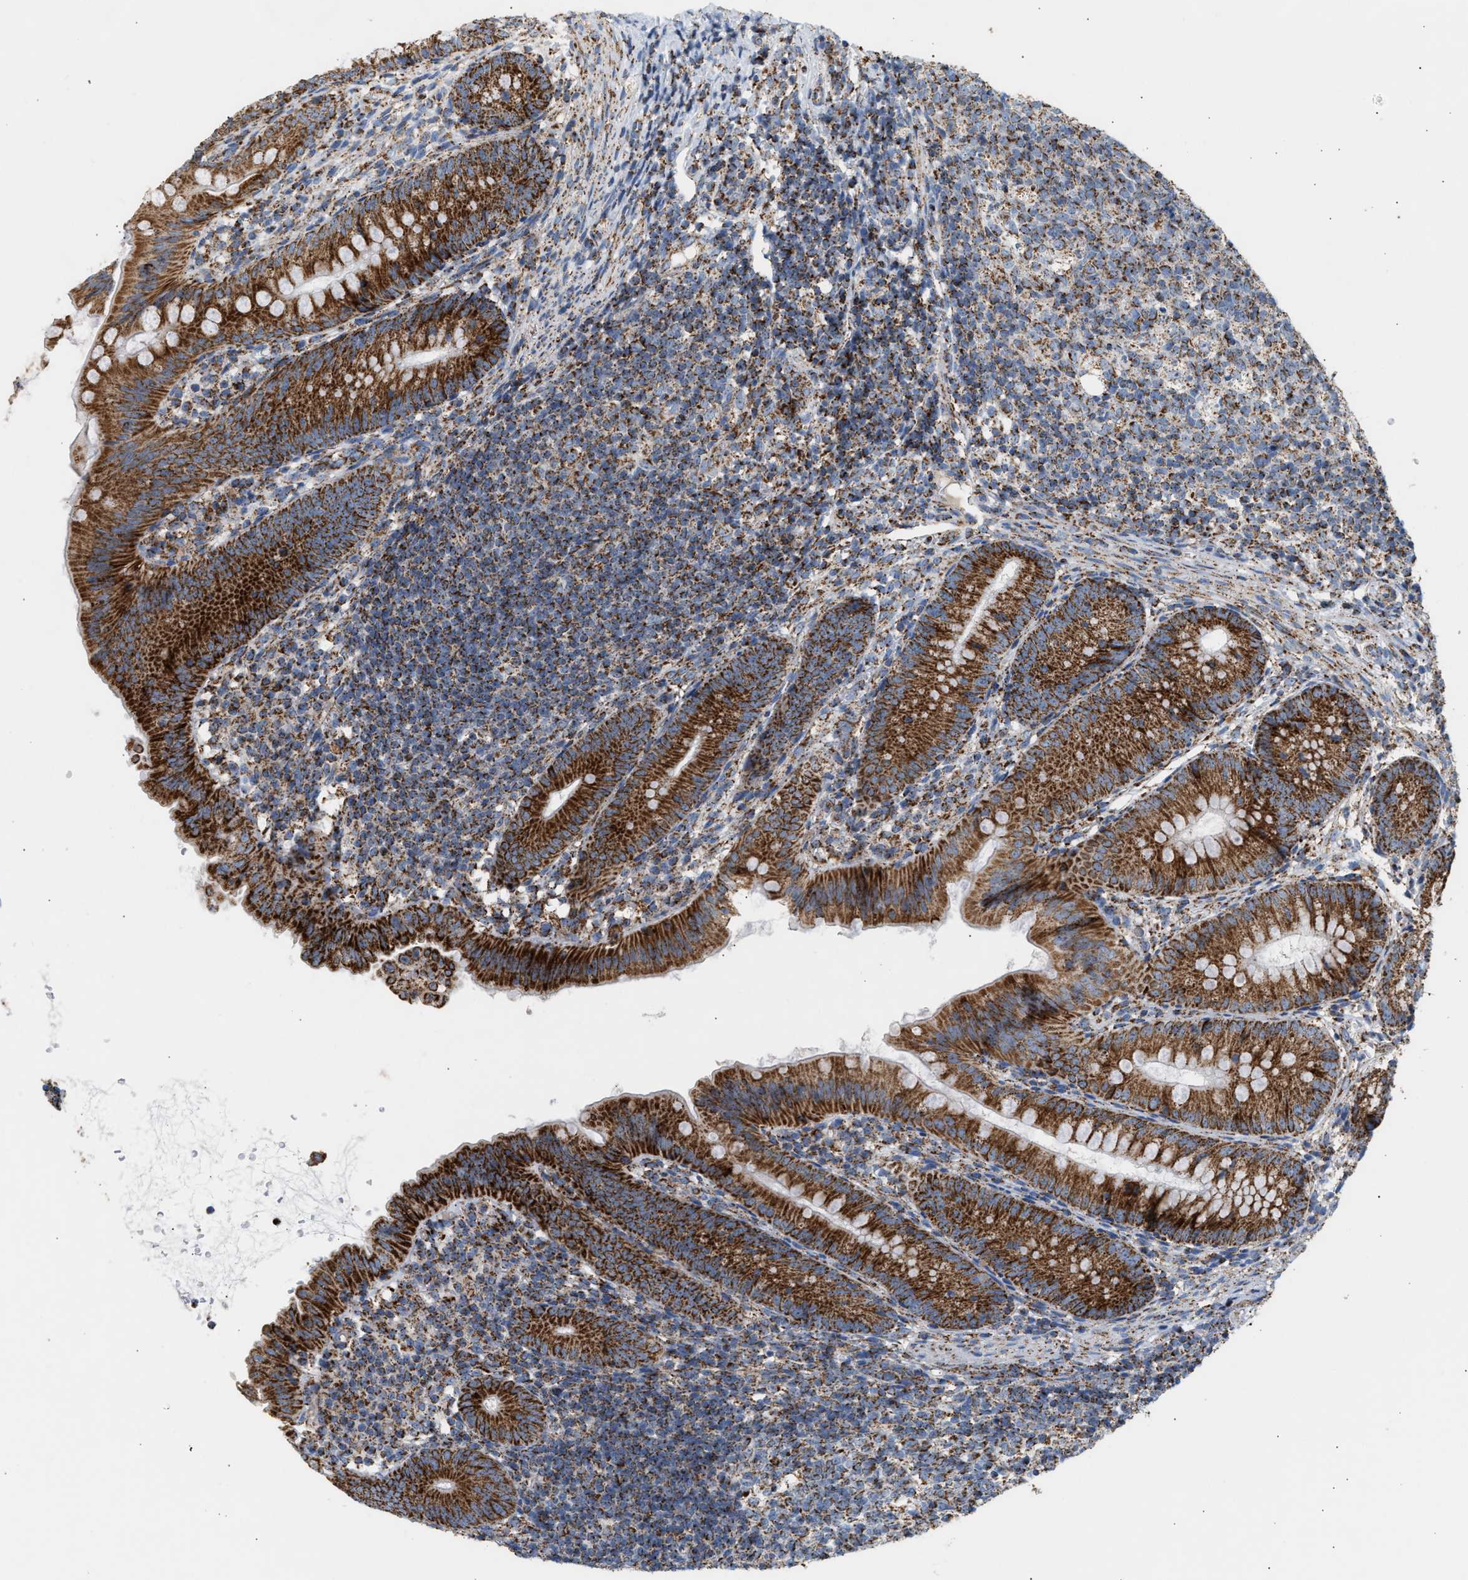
{"staining": {"intensity": "strong", "quantity": ">75%", "location": "cytoplasmic/membranous"}, "tissue": "appendix", "cell_type": "Glandular cells", "image_type": "normal", "snomed": [{"axis": "morphology", "description": "Normal tissue, NOS"}, {"axis": "topography", "description": "Appendix"}], "caption": "High-power microscopy captured an IHC micrograph of normal appendix, revealing strong cytoplasmic/membranous positivity in about >75% of glandular cells.", "gene": "OGDH", "patient": {"sex": "male", "age": 1}}